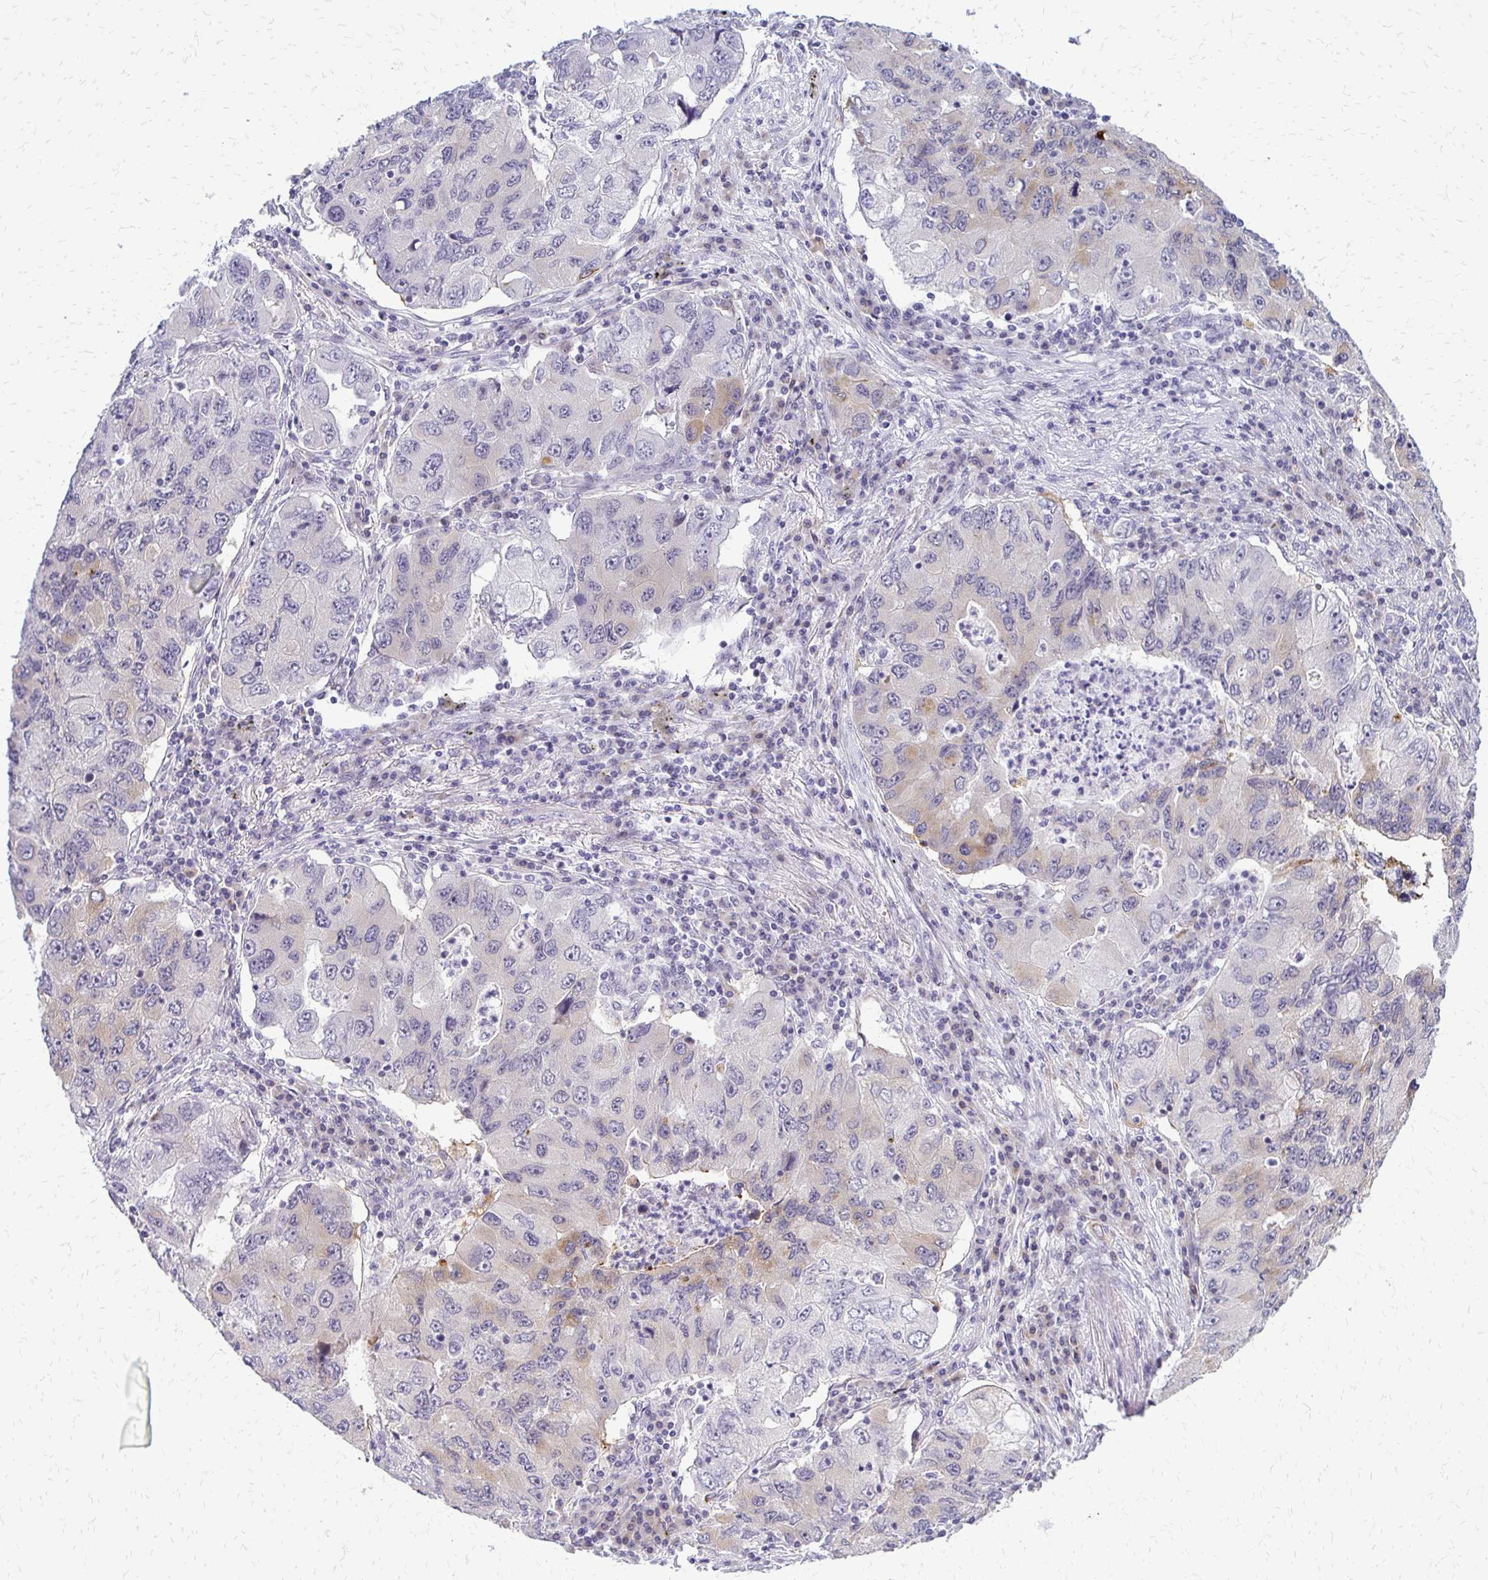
{"staining": {"intensity": "moderate", "quantity": "<25%", "location": "cytoplasmic/membranous"}, "tissue": "lung cancer", "cell_type": "Tumor cells", "image_type": "cancer", "snomed": [{"axis": "morphology", "description": "Adenocarcinoma, NOS"}, {"axis": "morphology", "description": "Adenocarcinoma, metastatic, NOS"}, {"axis": "topography", "description": "Lymph node"}, {"axis": "topography", "description": "Lung"}], "caption": "Protein staining reveals moderate cytoplasmic/membranous staining in about <25% of tumor cells in lung cancer (metastatic adenocarcinoma).", "gene": "EPYC", "patient": {"sex": "female", "age": 54}}